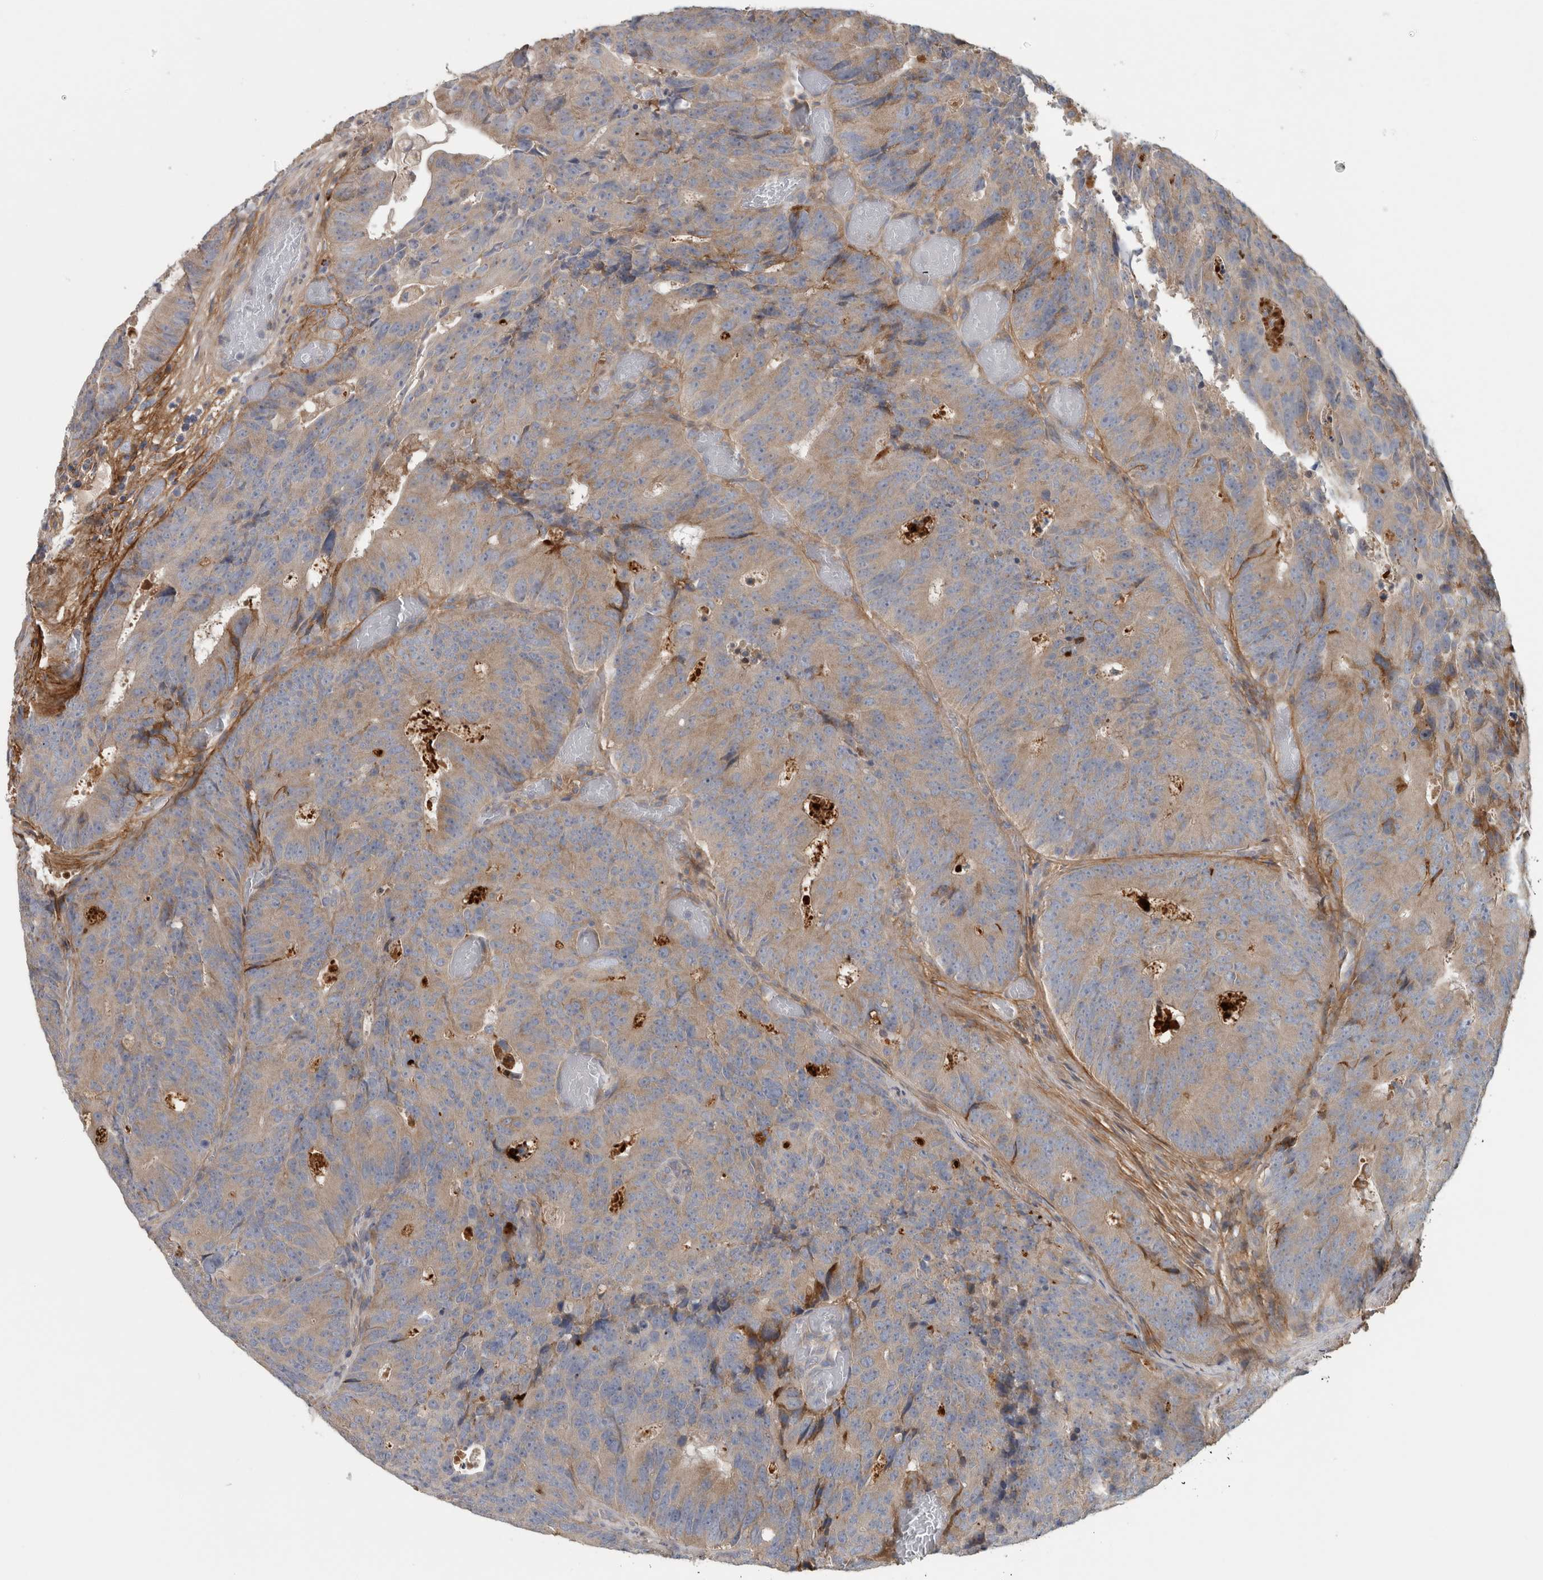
{"staining": {"intensity": "weak", "quantity": "25%-75%", "location": "cytoplasmic/membranous"}, "tissue": "colorectal cancer", "cell_type": "Tumor cells", "image_type": "cancer", "snomed": [{"axis": "morphology", "description": "Adenocarcinoma, NOS"}, {"axis": "topography", "description": "Colon"}], "caption": "Tumor cells demonstrate low levels of weak cytoplasmic/membranous positivity in approximately 25%-75% of cells in adenocarcinoma (colorectal).", "gene": "ATXN2", "patient": {"sex": "male", "age": 87}}